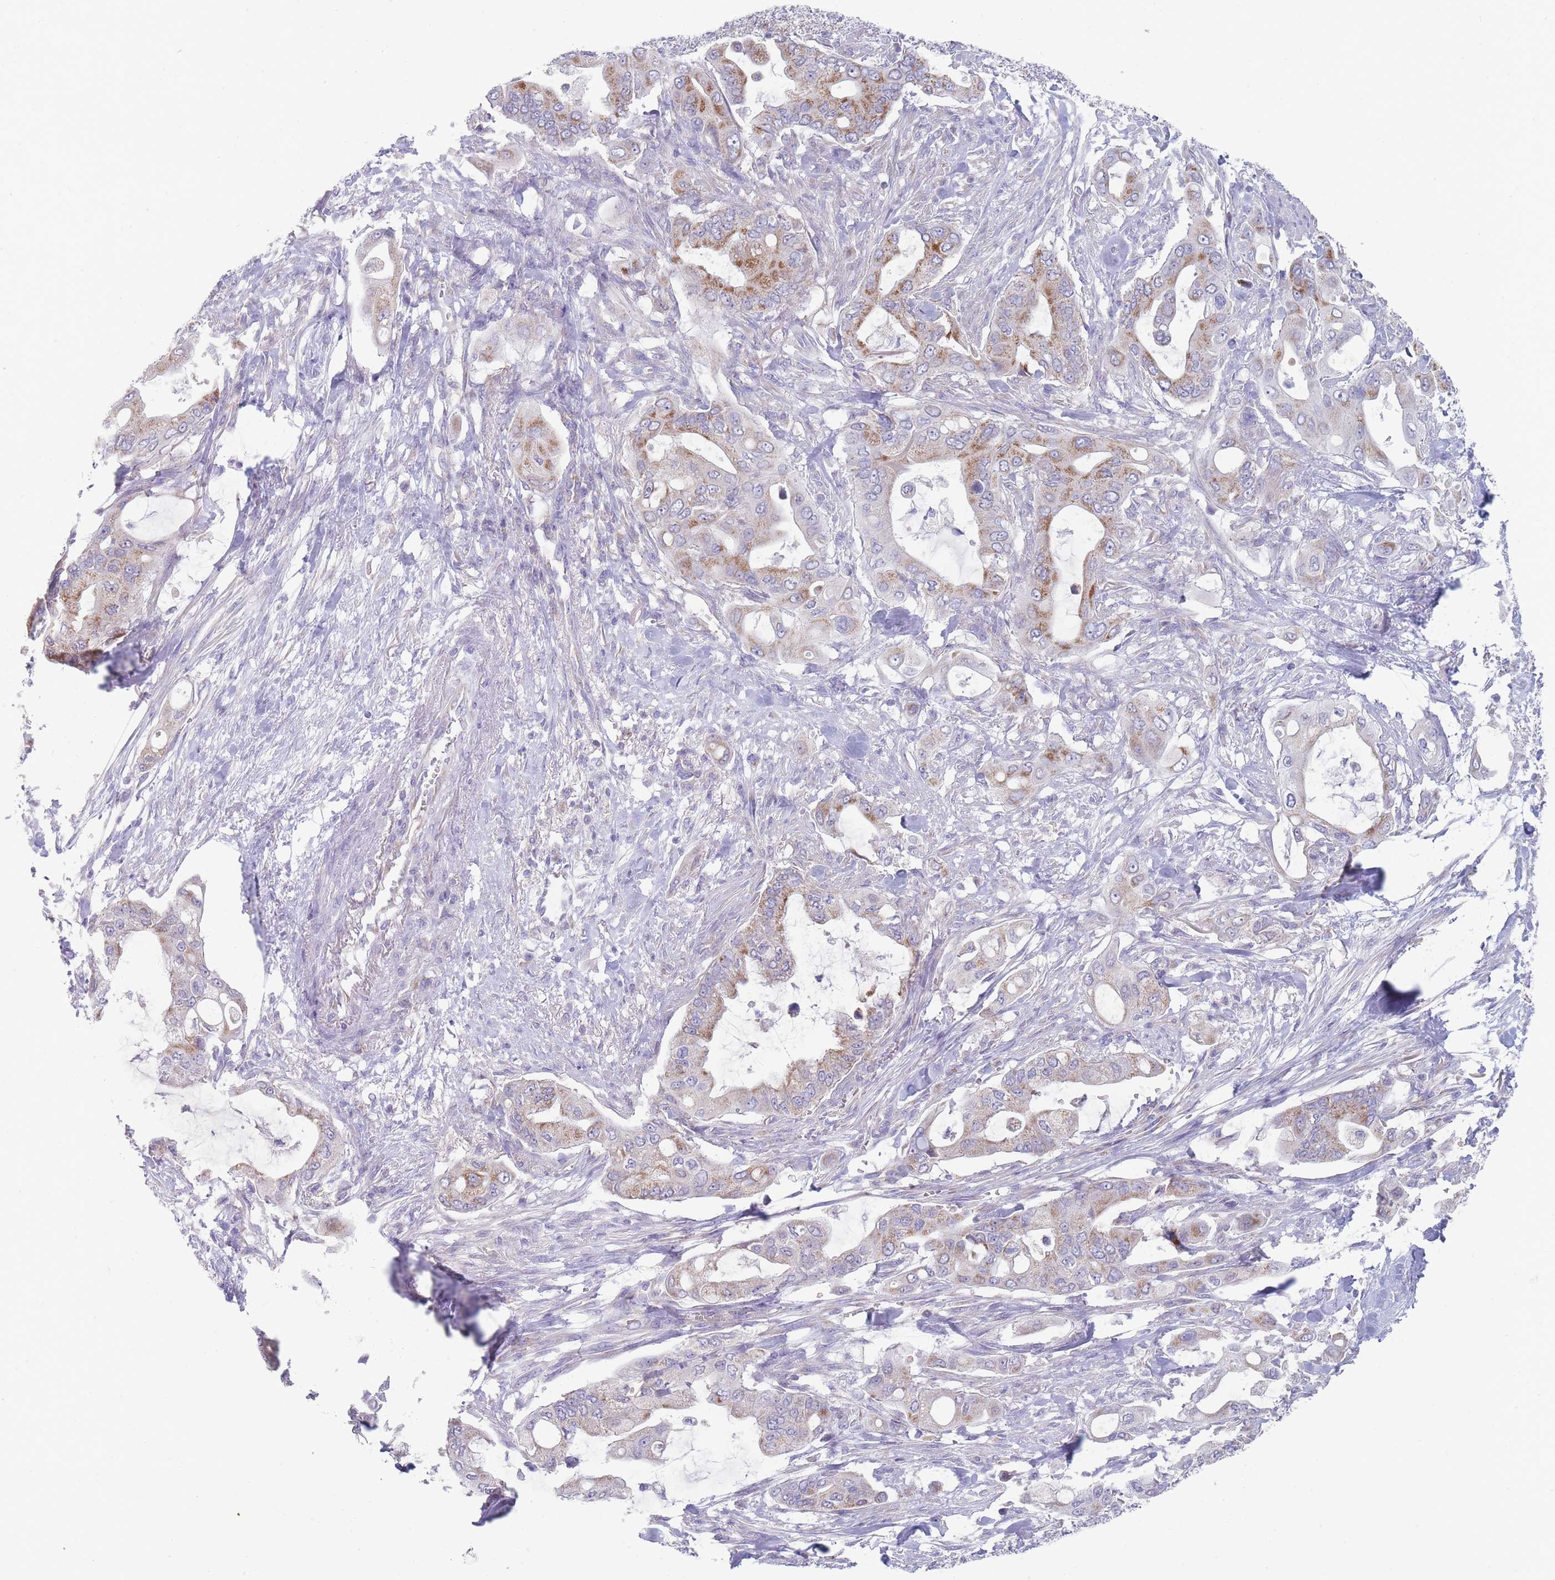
{"staining": {"intensity": "moderate", "quantity": "25%-75%", "location": "cytoplasmic/membranous"}, "tissue": "pancreatic cancer", "cell_type": "Tumor cells", "image_type": "cancer", "snomed": [{"axis": "morphology", "description": "Adenocarcinoma, NOS"}, {"axis": "topography", "description": "Pancreas"}], "caption": "Immunohistochemical staining of pancreatic adenocarcinoma exhibits medium levels of moderate cytoplasmic/membranous positivity in approximately 25%-75% of tumor cells. (DAB (3,3'-diaminobenzidine) IHC, brown staining for protein, blue staining for nuclei).", "gene": "MRPS14", "patient": {"sex": "male", "age": 57}}